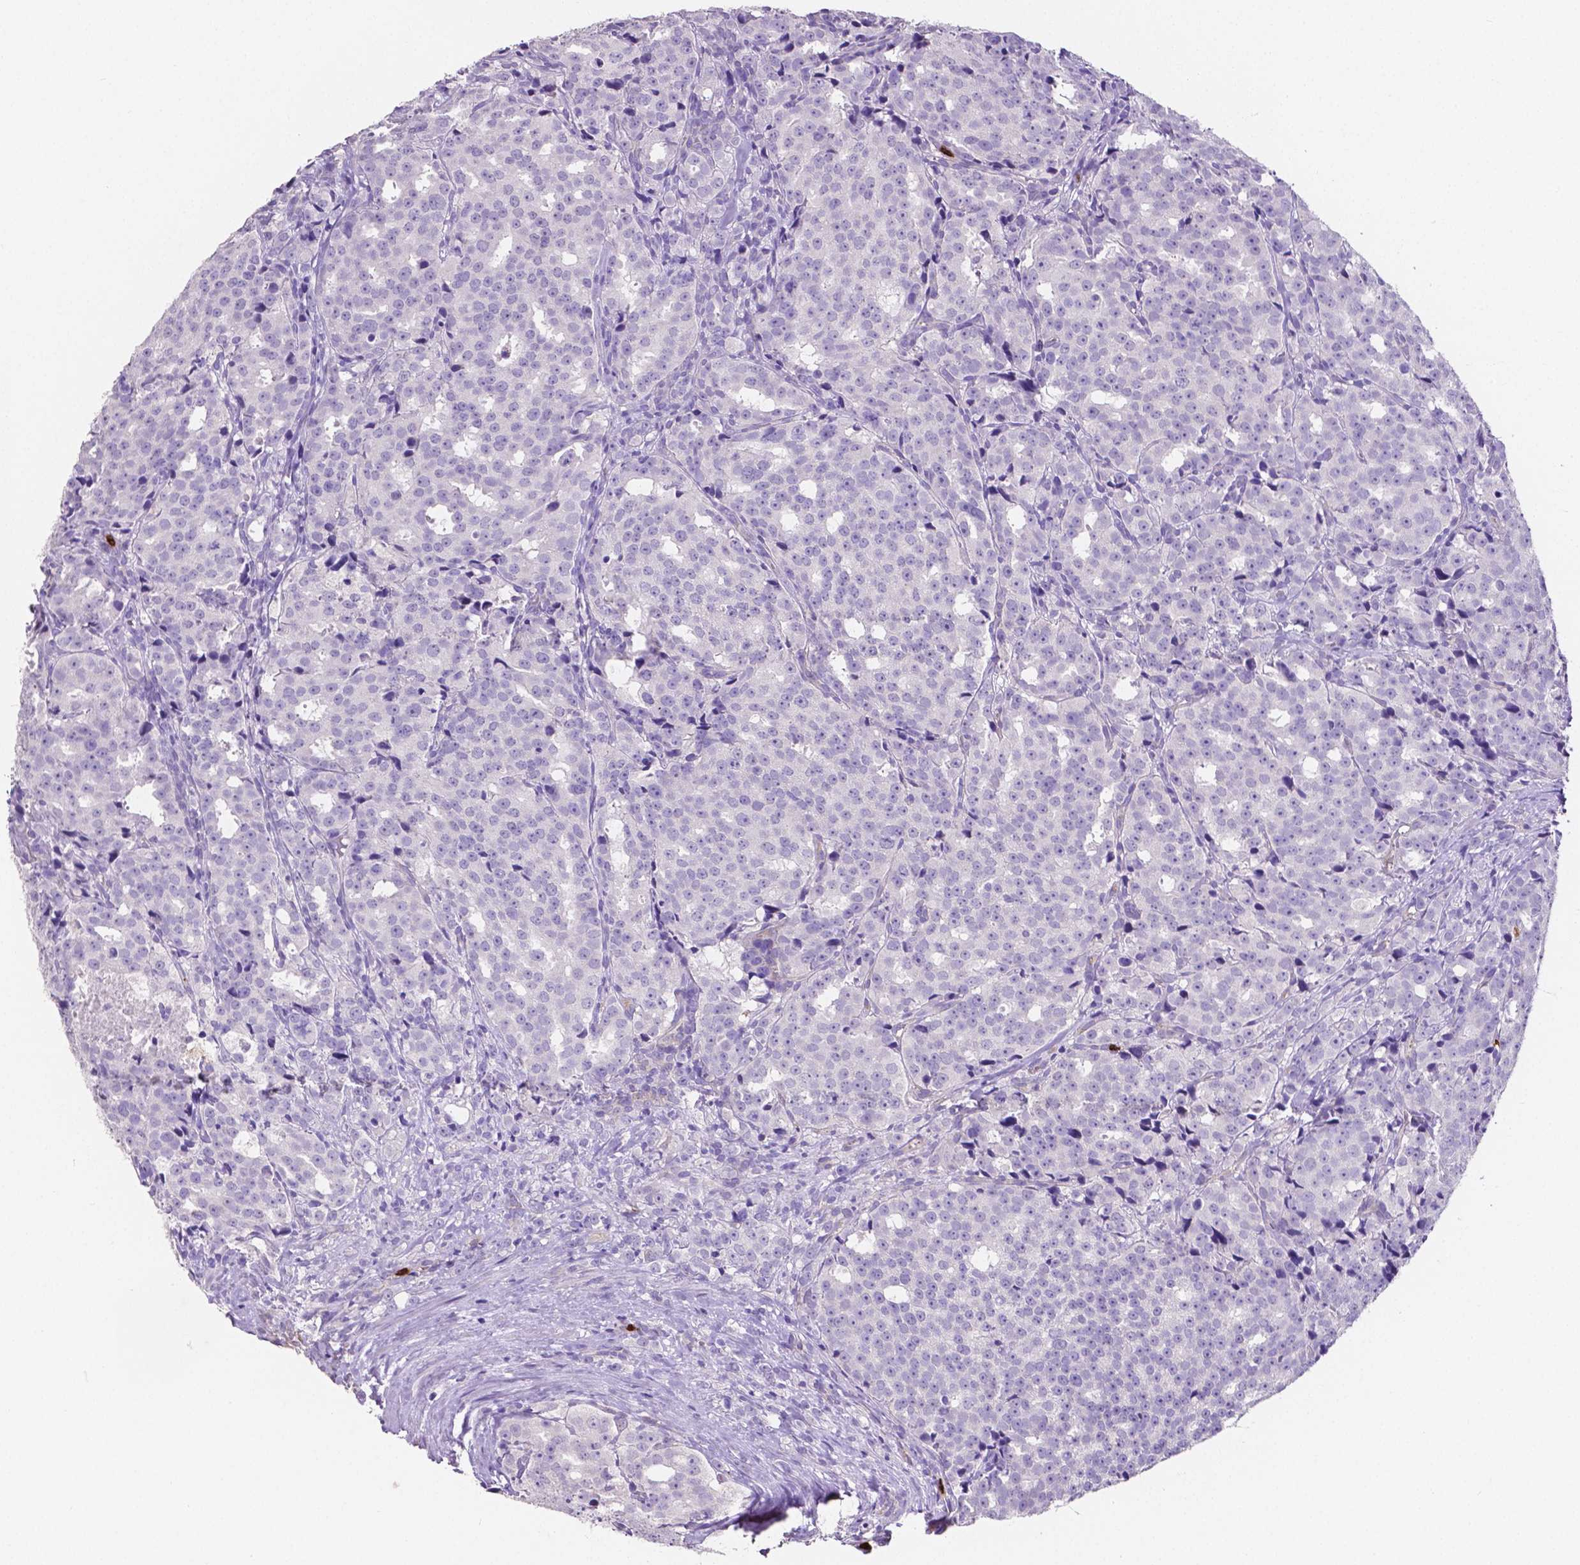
{"staining": {"intensity": "negative", "quantity": "none", "location": "none"}, "tissue": "prostate cancer", "cell_type": "Tumor cells", "image_type": "cancer", "snomed": [{"axis": "morphology", "description": "Adenocarcinoma, High grade"}, {"axis": "topography", "description": "Prostate"}], "caption": "High magnification brightfield microscopy of prostate cancer stained with DAB (brown) and counterstained with hematoxylin (blue): tumor cells show no significant expression.", "gene": "MMP9", "patient": {"sex": "male", "age": 53}}